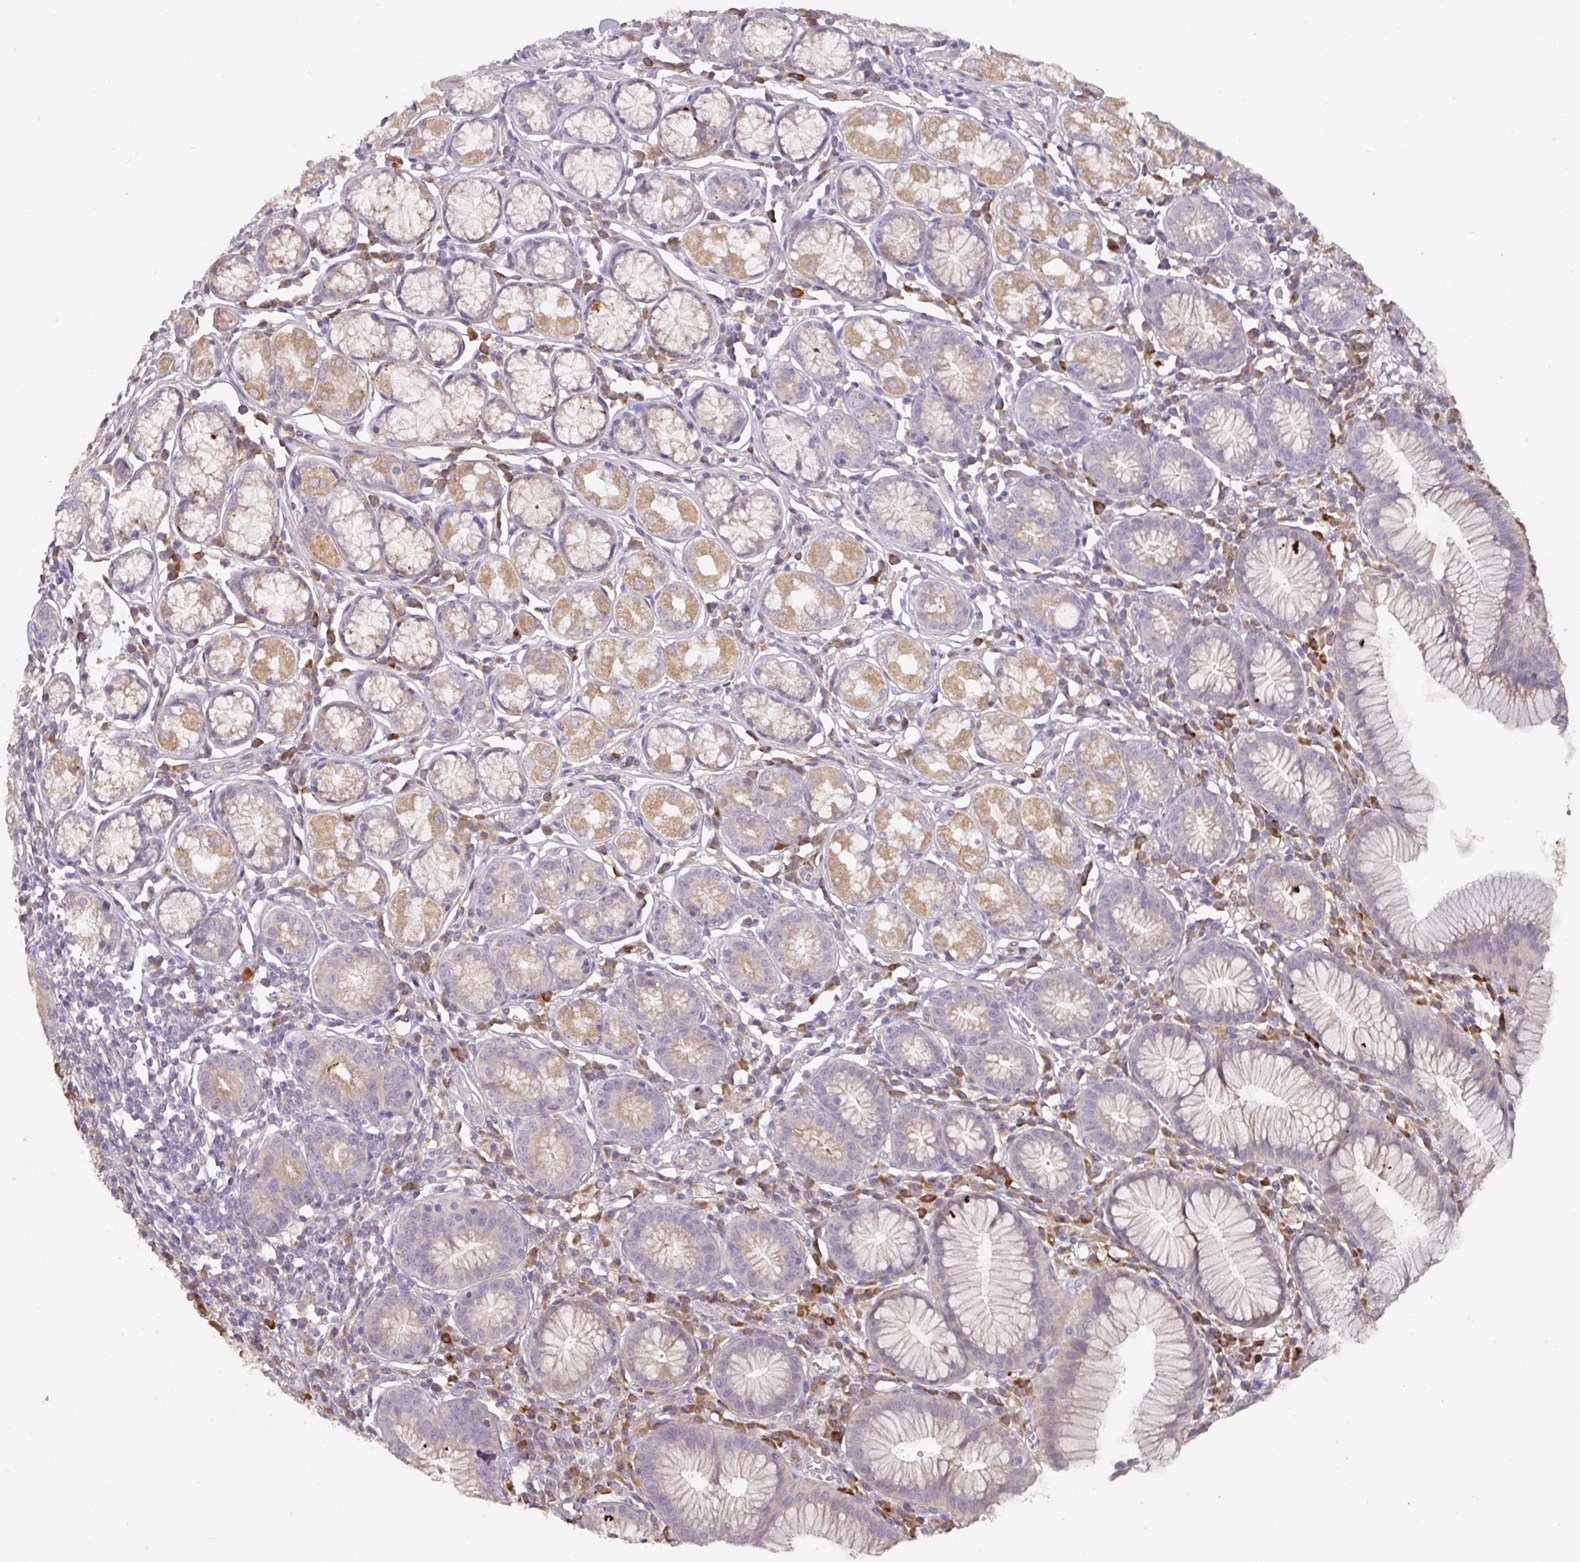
{"staining": {"intensity": "moderate", "quantity": "25%-75%", "location": "cytoplasmic/membranous"}, "tissue": "stomach", "cell_type": "Glandular cells", "image_type": "normal", "snomed": [{"axis": "morphology", "description": "Normal tissue, NOS"}, {"axis": "topography", "description": "Stomach"}], "caption": "DAB immunohistochemical staining of normal stomach exhibits moderate cytoplasmic/membranous protein expression in approximately 25%-75% of glandular cells. (DAB = brown stain, brightfield microscopy at high magnification).", "gene": "ZNF266", "patient": {"sex": "male", "age": 55}}